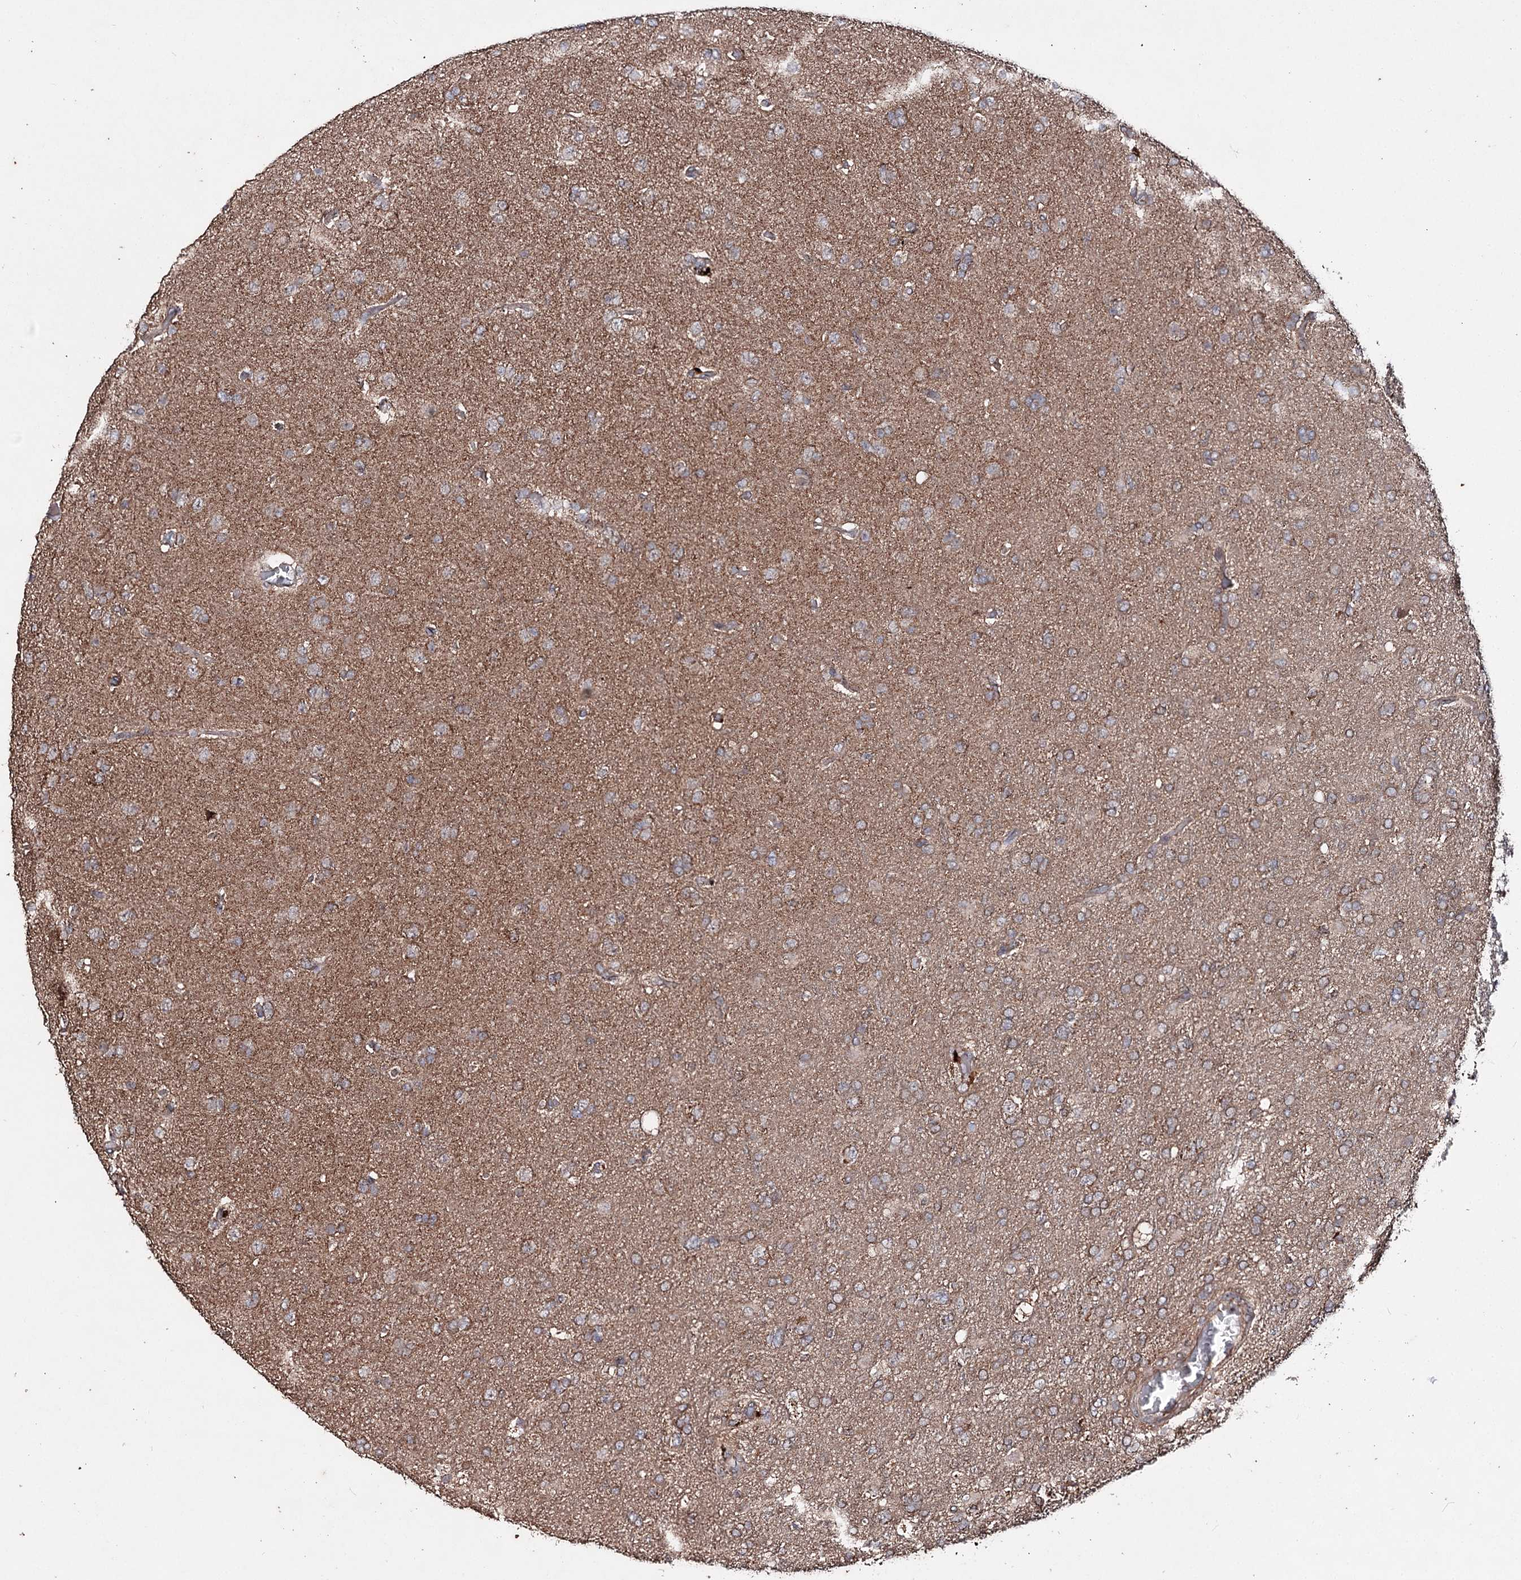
{"staining": {"intensity": "moderate", "quantity": ">75%", "location": "cytoplasmic/membranous"}, "tissue": "glioma", "cell_type": "Tumor cells", "image_type": "cancer", "snomed": [{"axis": "morphology", "description": "Glioma, malignant, High grade"}, {"axis": "topography", "description": "Brain"}], "caption": "The photomicrograph displays staining of glioma, revealing moderate cytoplasmic/membranous protein staining (brown color) within tumor cells. The protein is stained brown, and the nuclei are stained in blue (DAB (3,3'-diaminobenzidine) IHC with brightfield microscopy, high magnification).", "gene": "MINDY3", "patient": {"sex": "male", "age": 61}}